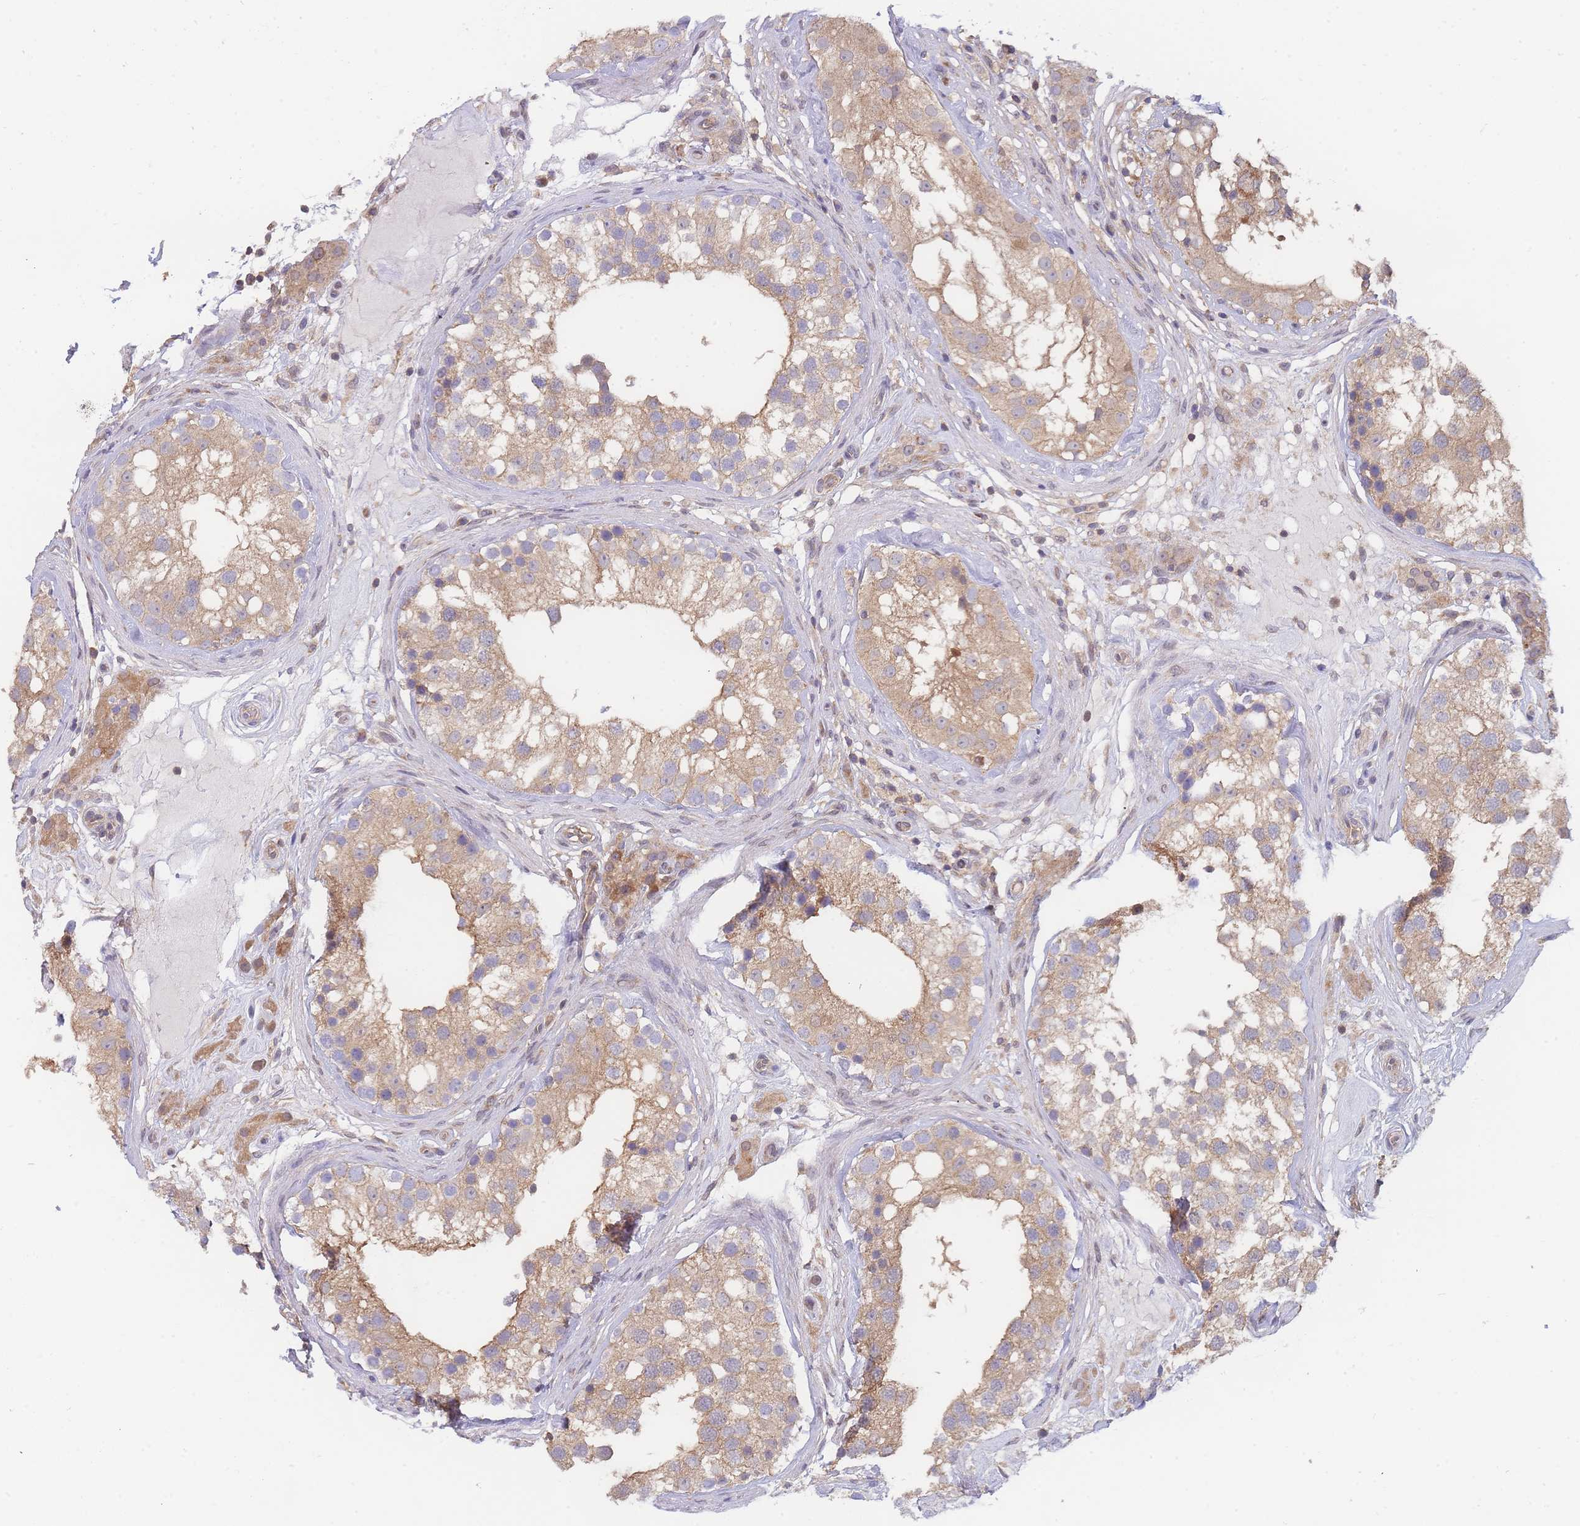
{"staining": {"intensity": "moderate", "quantity": ">75%", "location": "cytoplasmic/membranous"}, "tissue": "testis", "cell_type": "Cells in seminiferous ducts", "image_type": "normal", "snomed": [{"axis": "morphology", "description": "Normal tissue, NOS"}, {"axis": "topography", "description": "Testis"}], "caption": "Moderate cytoplasmic/membranous expression is seen in about >75% of cells in seminiferous ducts in normal testis. (DAB (3,3'-diaminobenzidine) = brown stain, brightfield microscopy at high magnification).", "gene": "MRPS18B", "patient": {"sex": "male", "age": 46}}